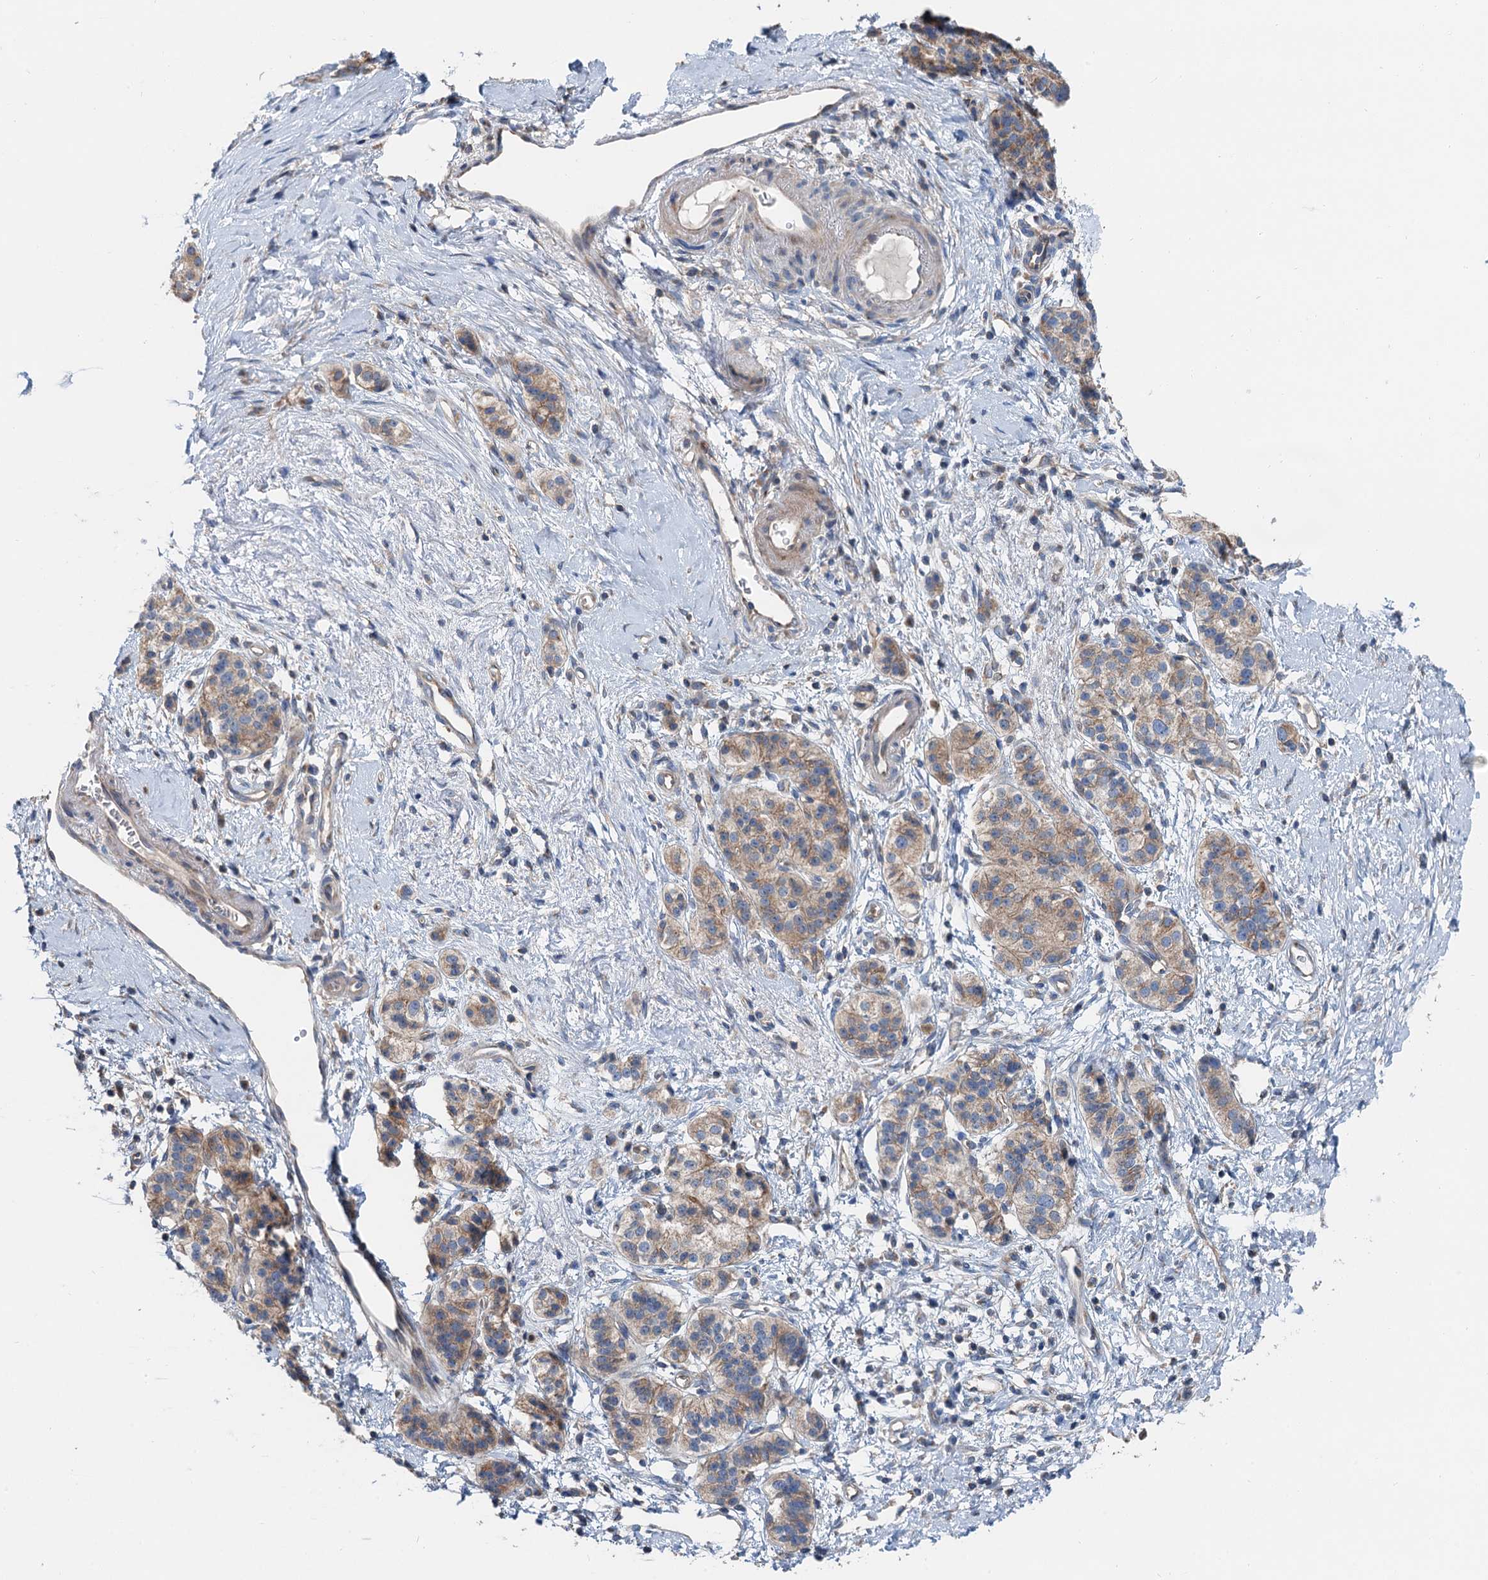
{"staining": {"intensity": "negative", "quantity": "none", "location": "none"}, "tissue": "pancreatic cancer", "cell_type": "Tumor cells", "image_type": "cancer", "snomed": [{"axis": "morphology", "description": "Adenocarcinoma, NOS"}, {"axis": "topography", "description": "Pancreas"}], "caption": "This micrograph is of pancreatic cancer (adenocarcinoma) stained with immunohistochemistry to label a protein in brown with the nuclei are counter-stained blue. There is no staining in tumor cells.", "gene": "ANKRD26", "patient": {"sex": "male", "age": 50}}